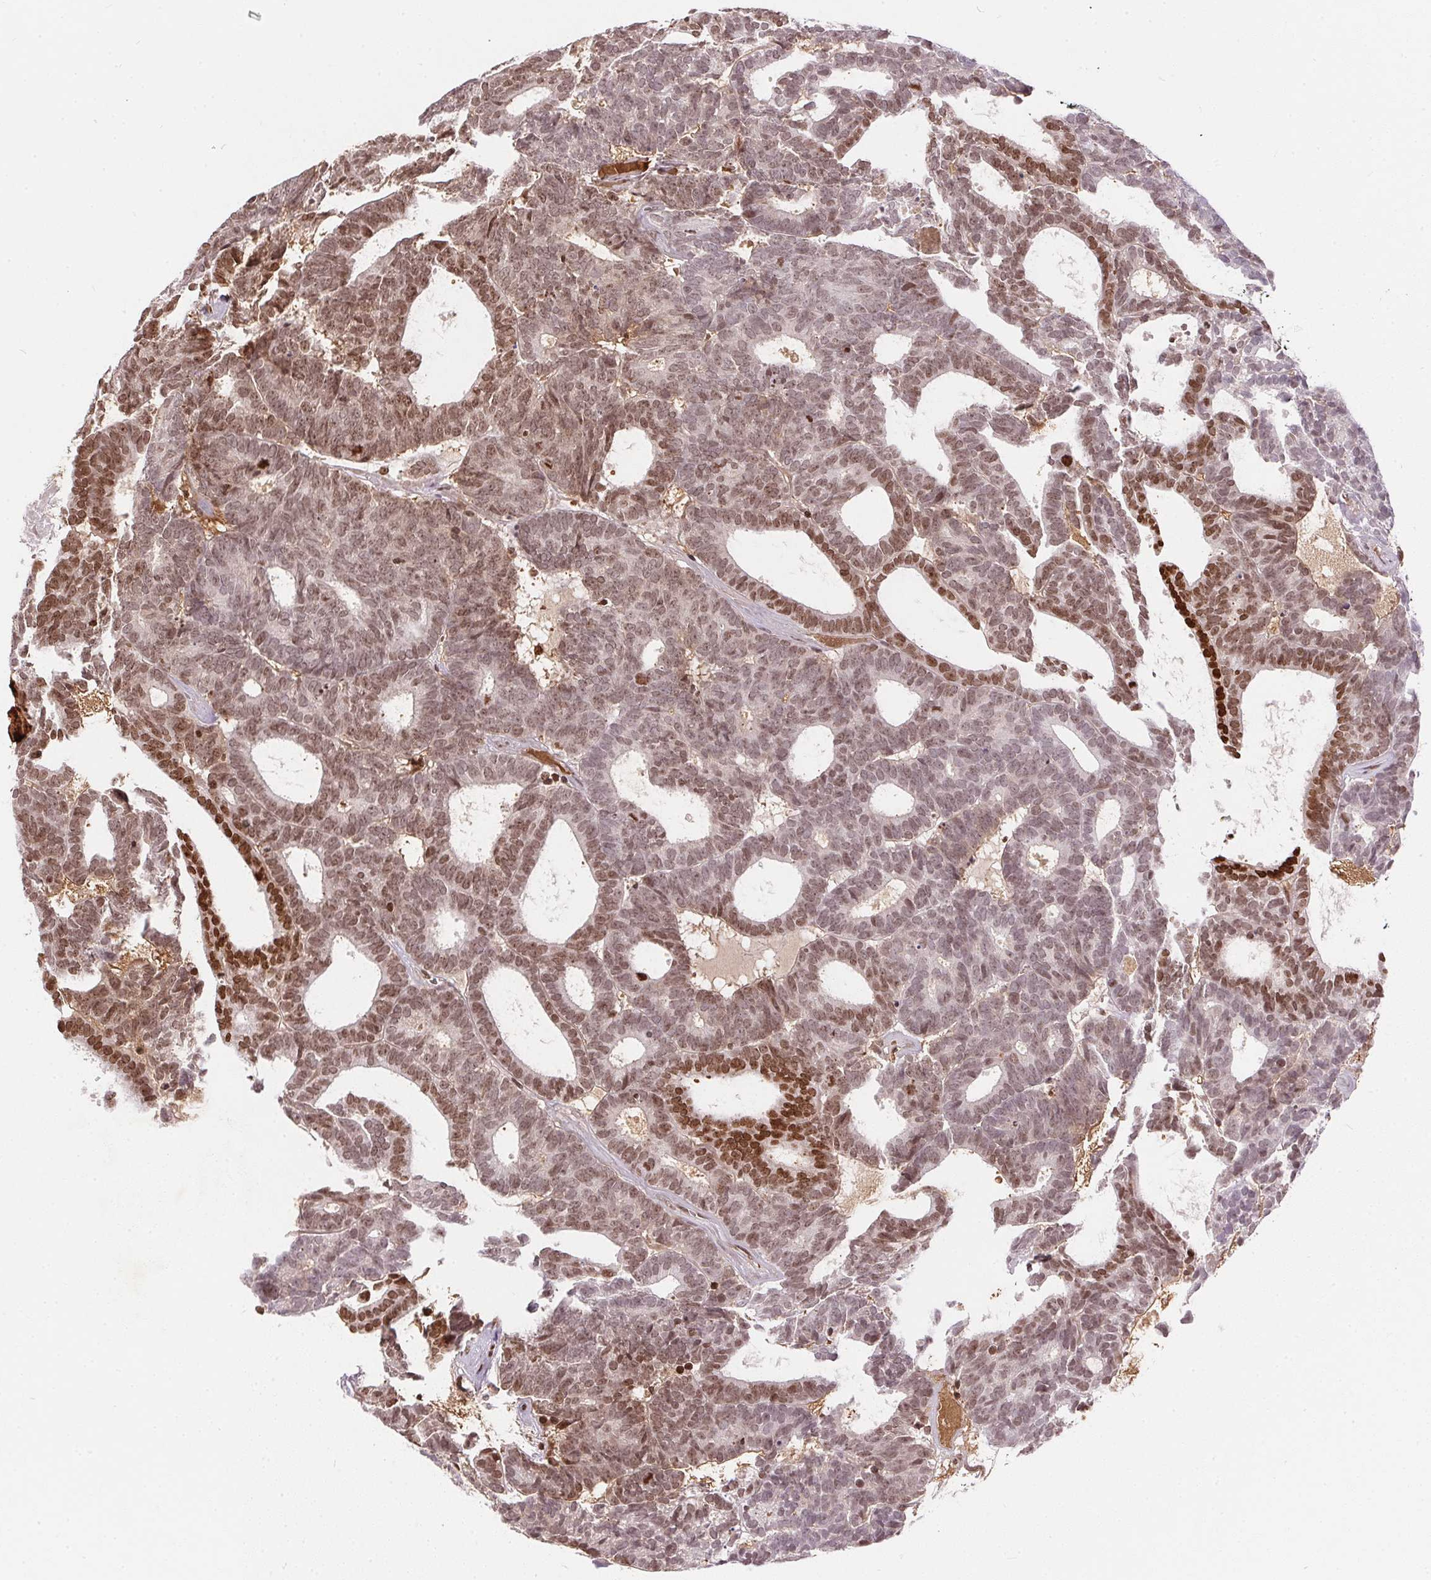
{"staining": {"intensity": "moderate", "quantity": "25%-75%", "location": "cytoplasmic/membranous,nuclear"}, "tissue": "head and neck cancer", "cell_type": "Tumor cells", "image_type": "cancer", "snomed": [{"axis": "morphology", "description": "Adenocarcinoma, NOS"}, {"axis": "topography", "description": "Head-Neck"}], "caption": "A histopathology image of adenocarcinoma (head and neck) stained for a protein shows moderate cytoplasmic/membranous and nuclear brown staining in tumor cells.", "gene": "ORM1", "patient": {"sex": "female", "age": 81}}